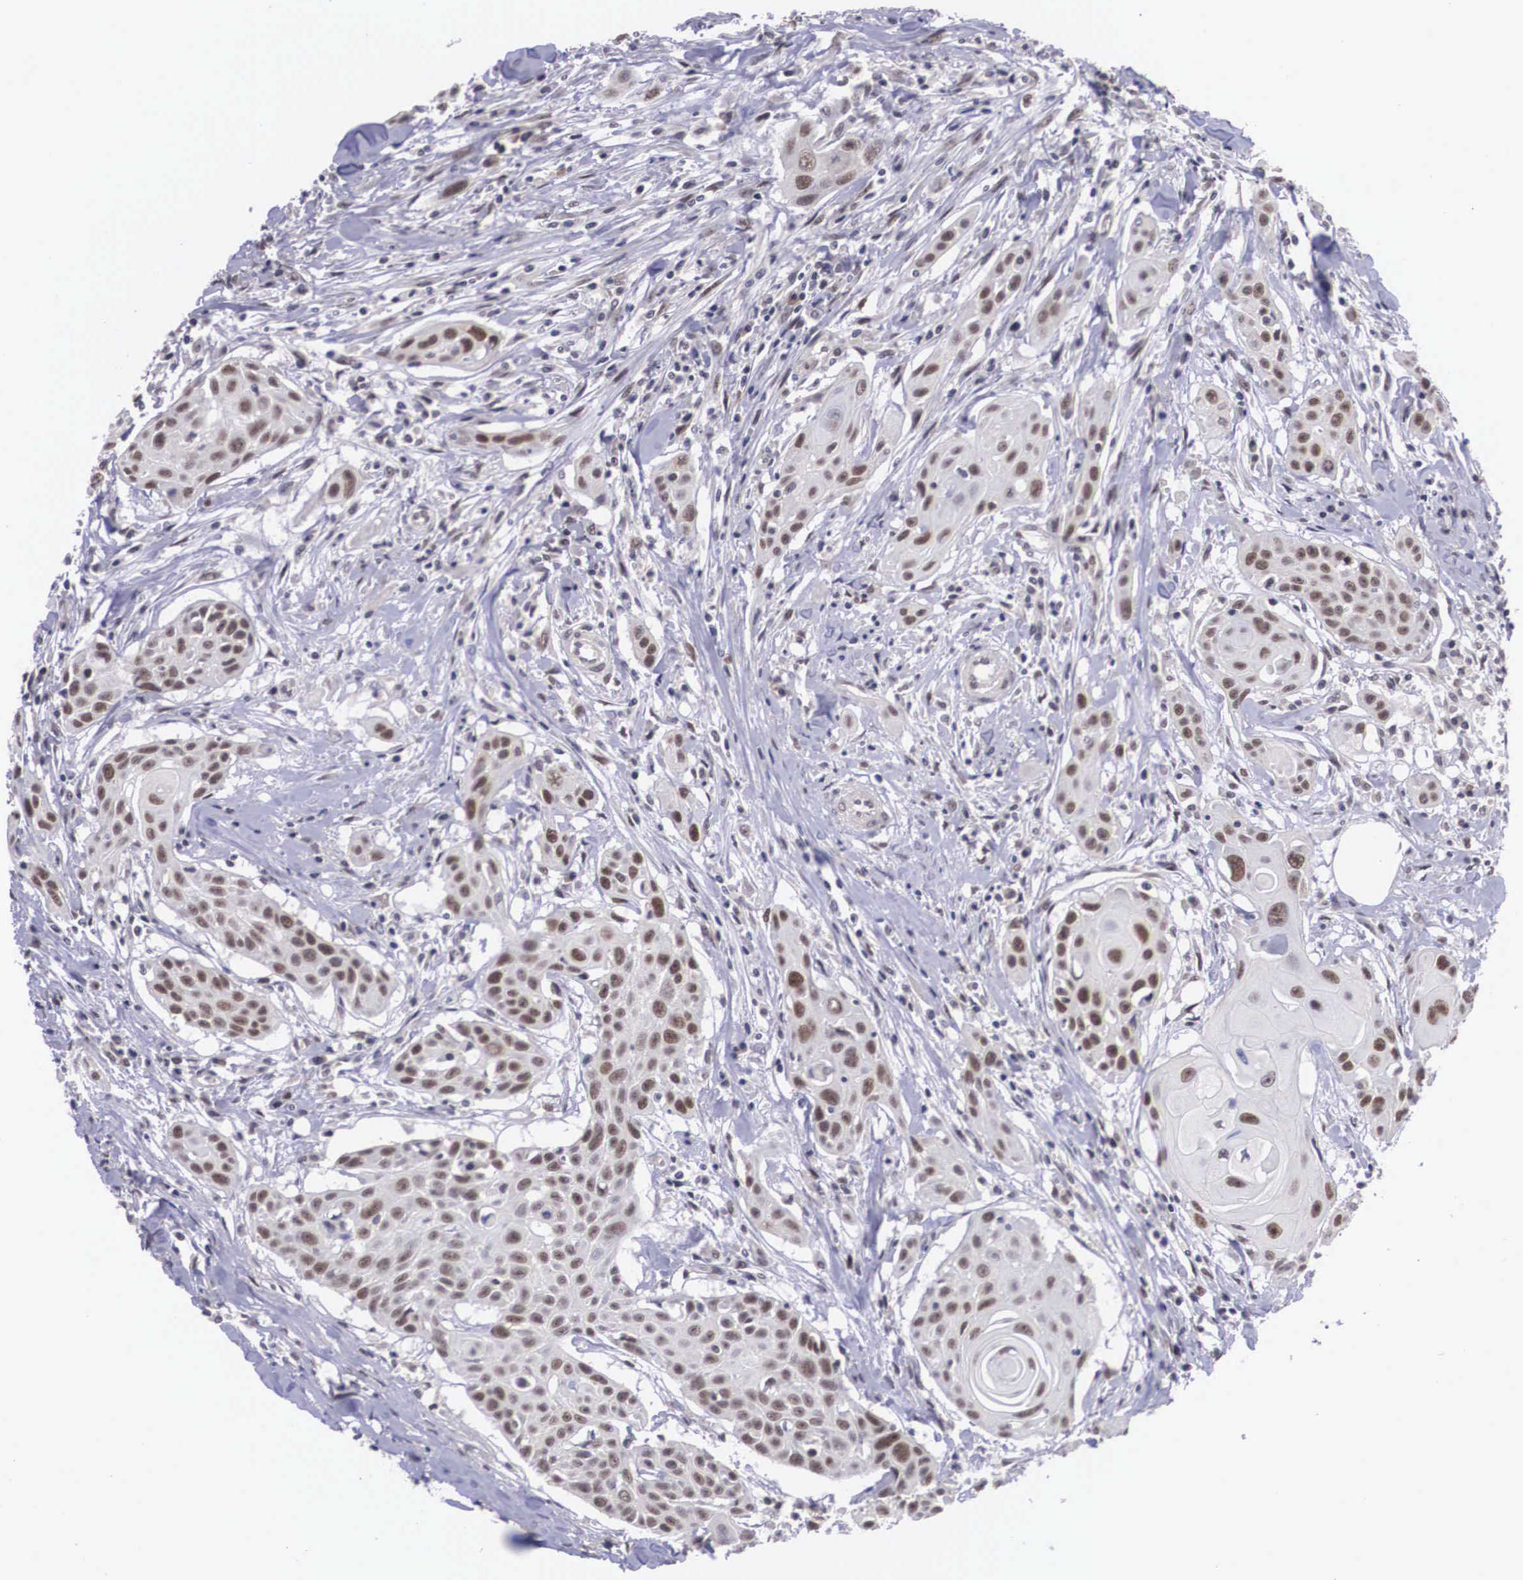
{"staining": {"intensity": "weak", "quantity": ">75%", "location": "nuclear"}, "tissue": "head and neck cancer", "cell_type": "Tumor cells", "image_type": "cancer", "snomed": [{"axis": "morphology", "description": "Squamous cell carcinoma, NOS"}, {"axis": "morphology", "description": "Squamous cell carcinoma, metastatic, NOS"}, {"axis": "topography", "description": "Lymph node"}, {"axis": "topography", "description": "Salivary gland"}, {"axis": "topography", "description": "Head-Neck"}], "caption": "Immunohistochemical staining of head and neck cancer (squamous cell carcinoma) reveals low levels of weak nuclear positivity in about >75% of tumor cells.", "gene": "ZNF275", "patient": {"sex": "female", "age": 74}}